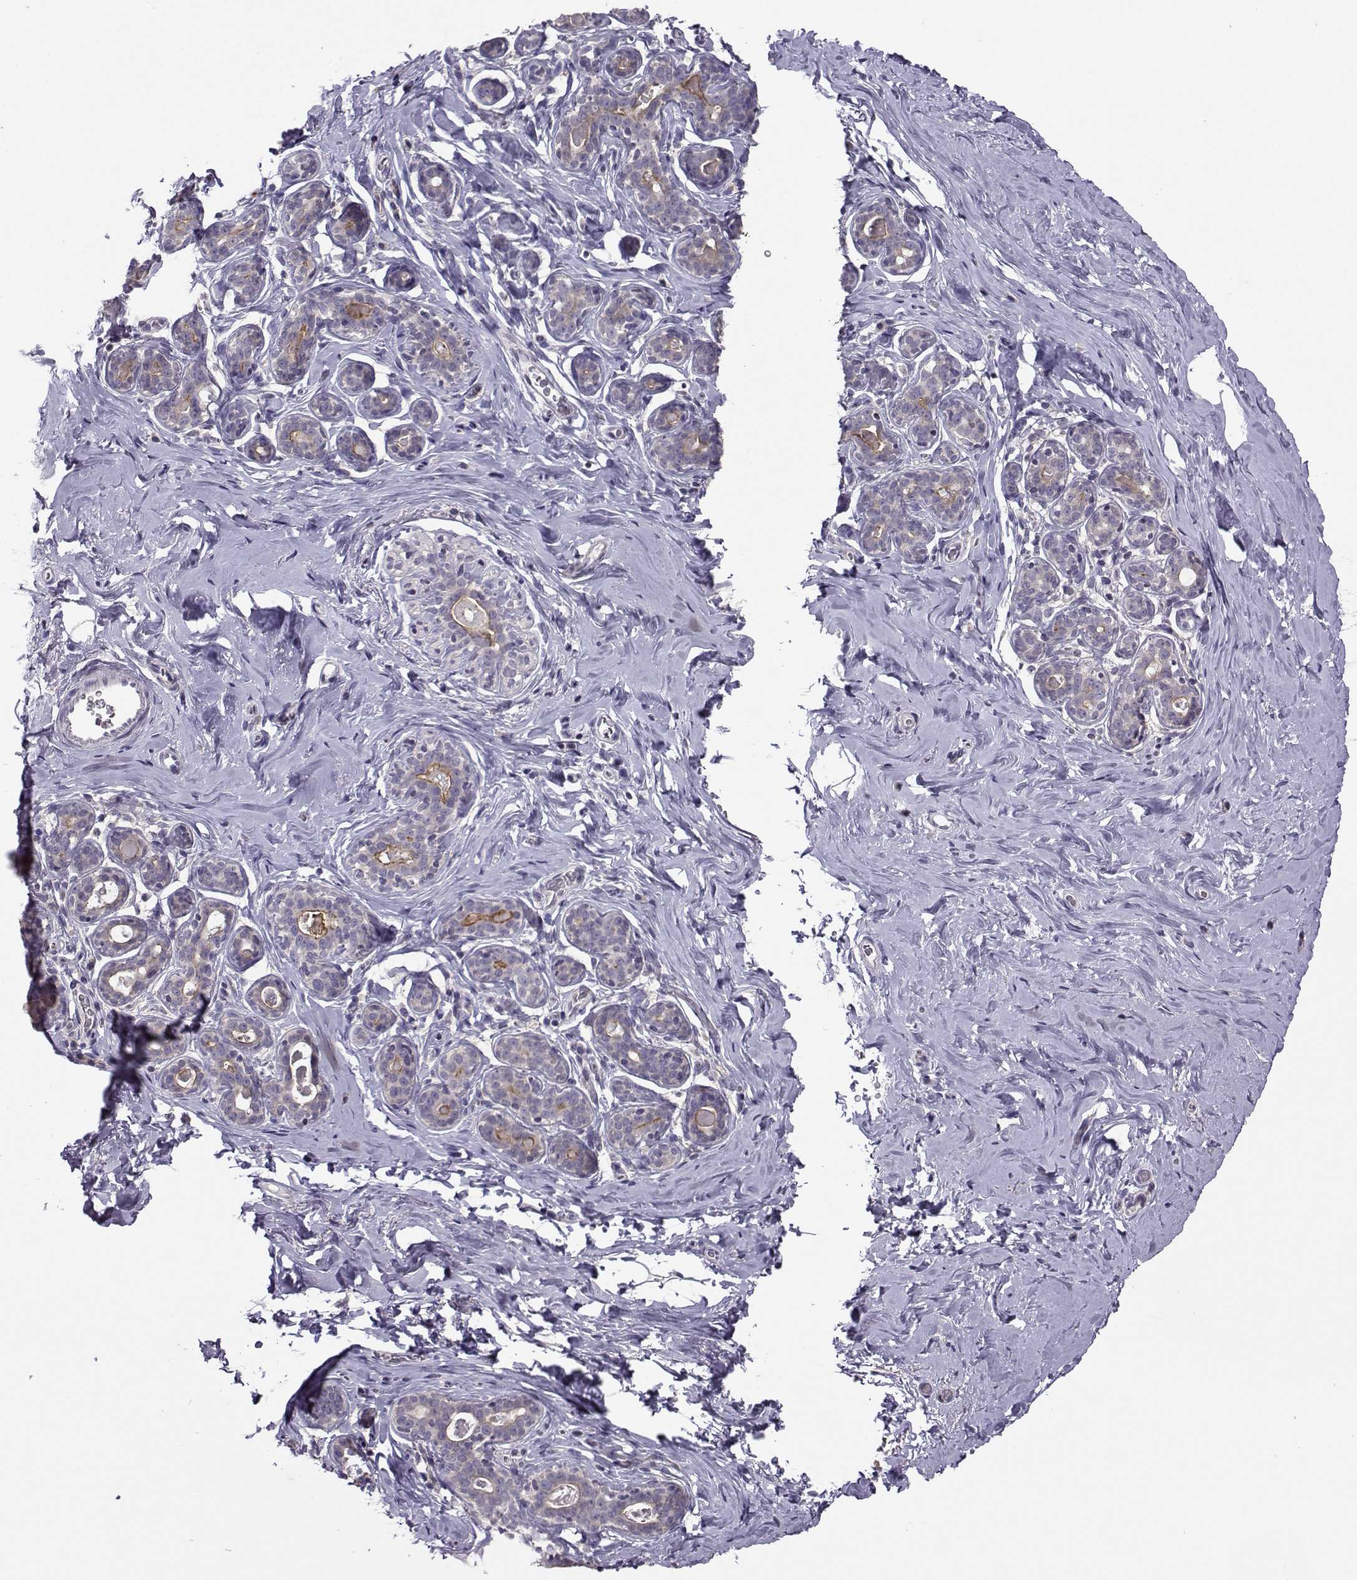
{"staining": {"intensity": "negative", "quantity": "none", "location": "none"}, "tissue": "breast", "cell_type": "Adipocytes", "image_type": "normal", "snomed": [{"axis": "morphology", "description": "Normal tissue, NOS"}, {"axis": "topography", "description": "Skin"}, {"axis": "topography", "description": "Breast"}], "caption": "An immunohistochemistry (IHC) histopathology image of normal breast is shown. There is no staining in adipocytes of breast.", "gene": "FCAMR", "patient": {"sex": "female", "age": 43}}